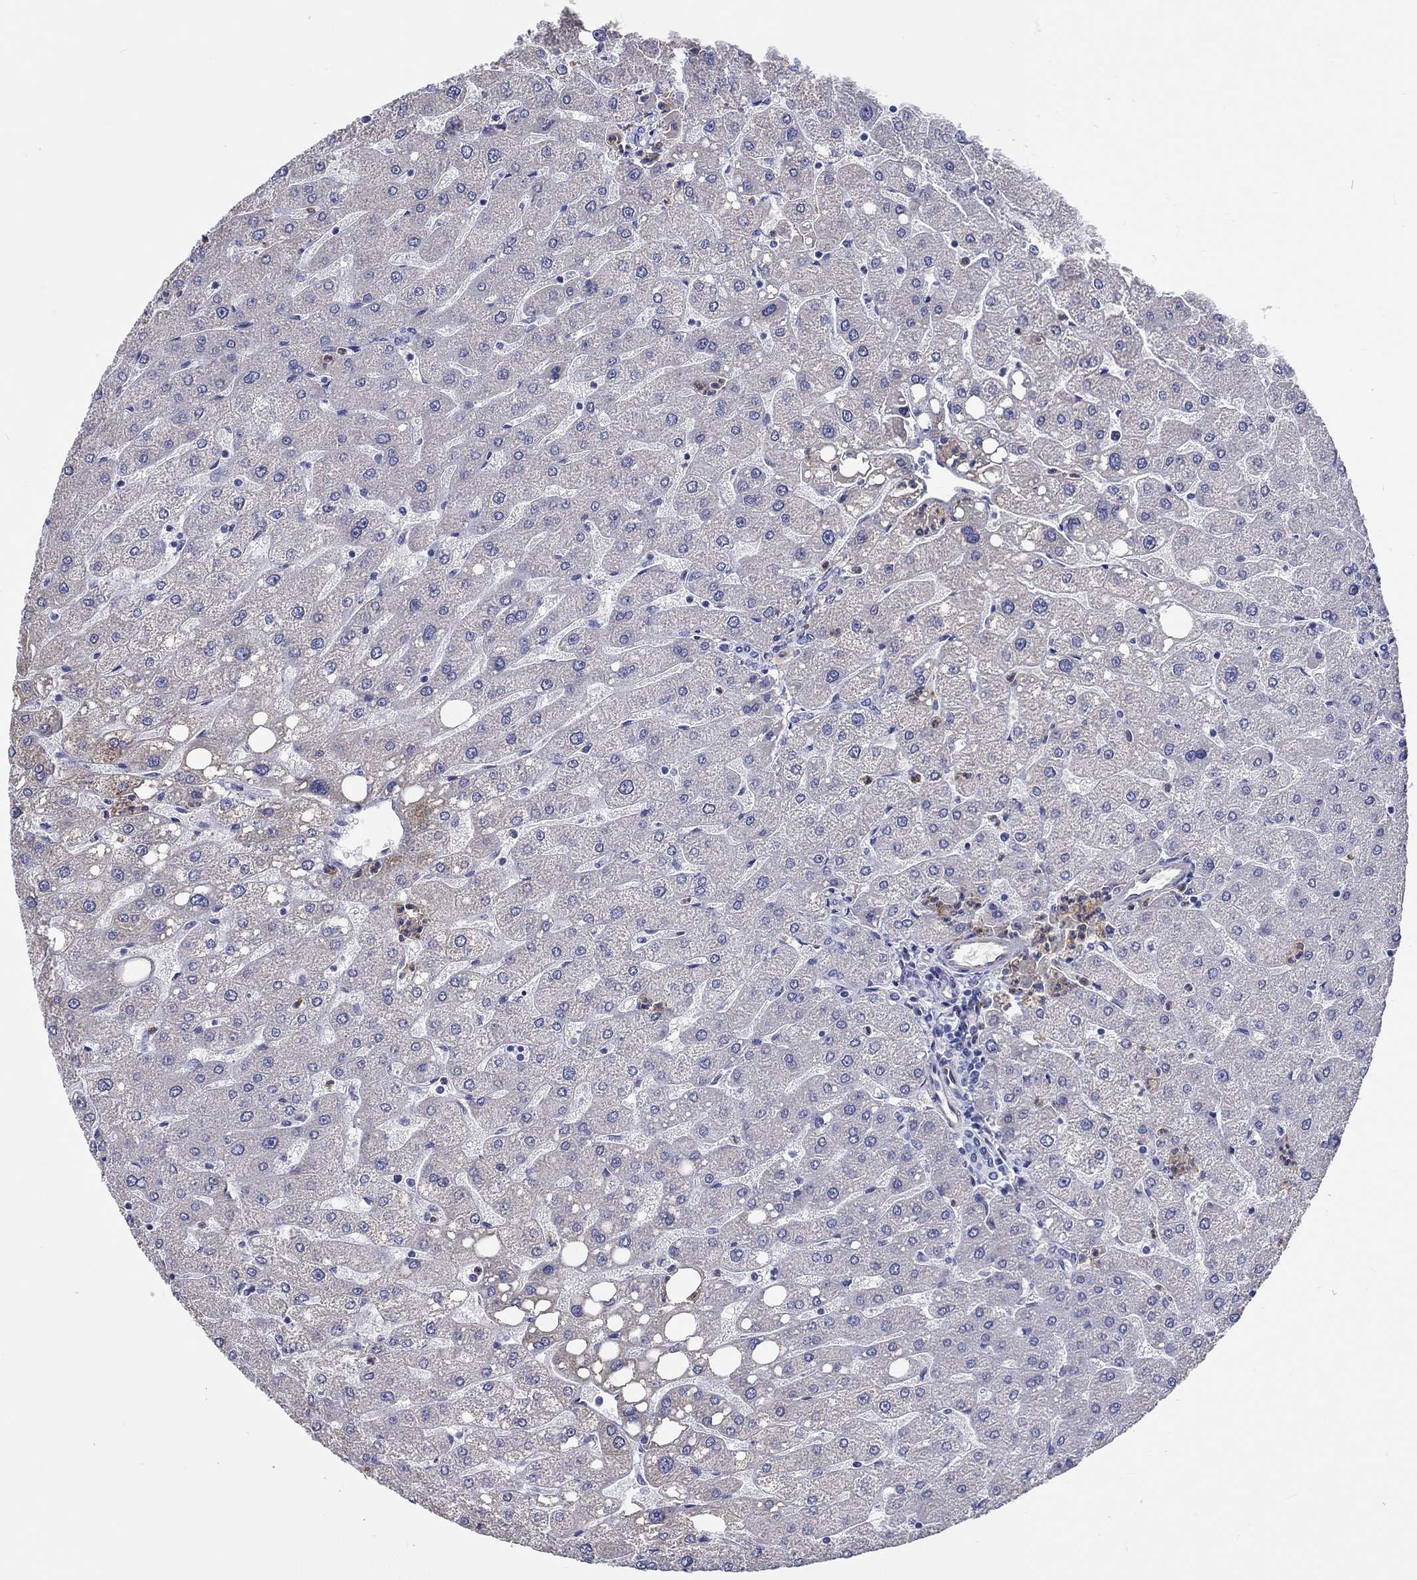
{"staining": {"intensity": "negative", "quantity": "none", "location": "none"}, "tissue": "liver", "cell_type": "Cholangiocytes", "image_type": "normal", "snomed": [{"axis": "morphology", "description": "Normal tissue, NOS"}, {"axis": "topography", "description": "Liver"}], "caption": "IHC of normal human liver displays no positivity in cholangiocytes. (Stains: DAB immunohistochemistry (IHC) with hematoxylin counter stain, Microscopy: brightfield microscopy at high magnification).", "gene": "CDY1B", "patient": {"sex": "male", "age": 67}}